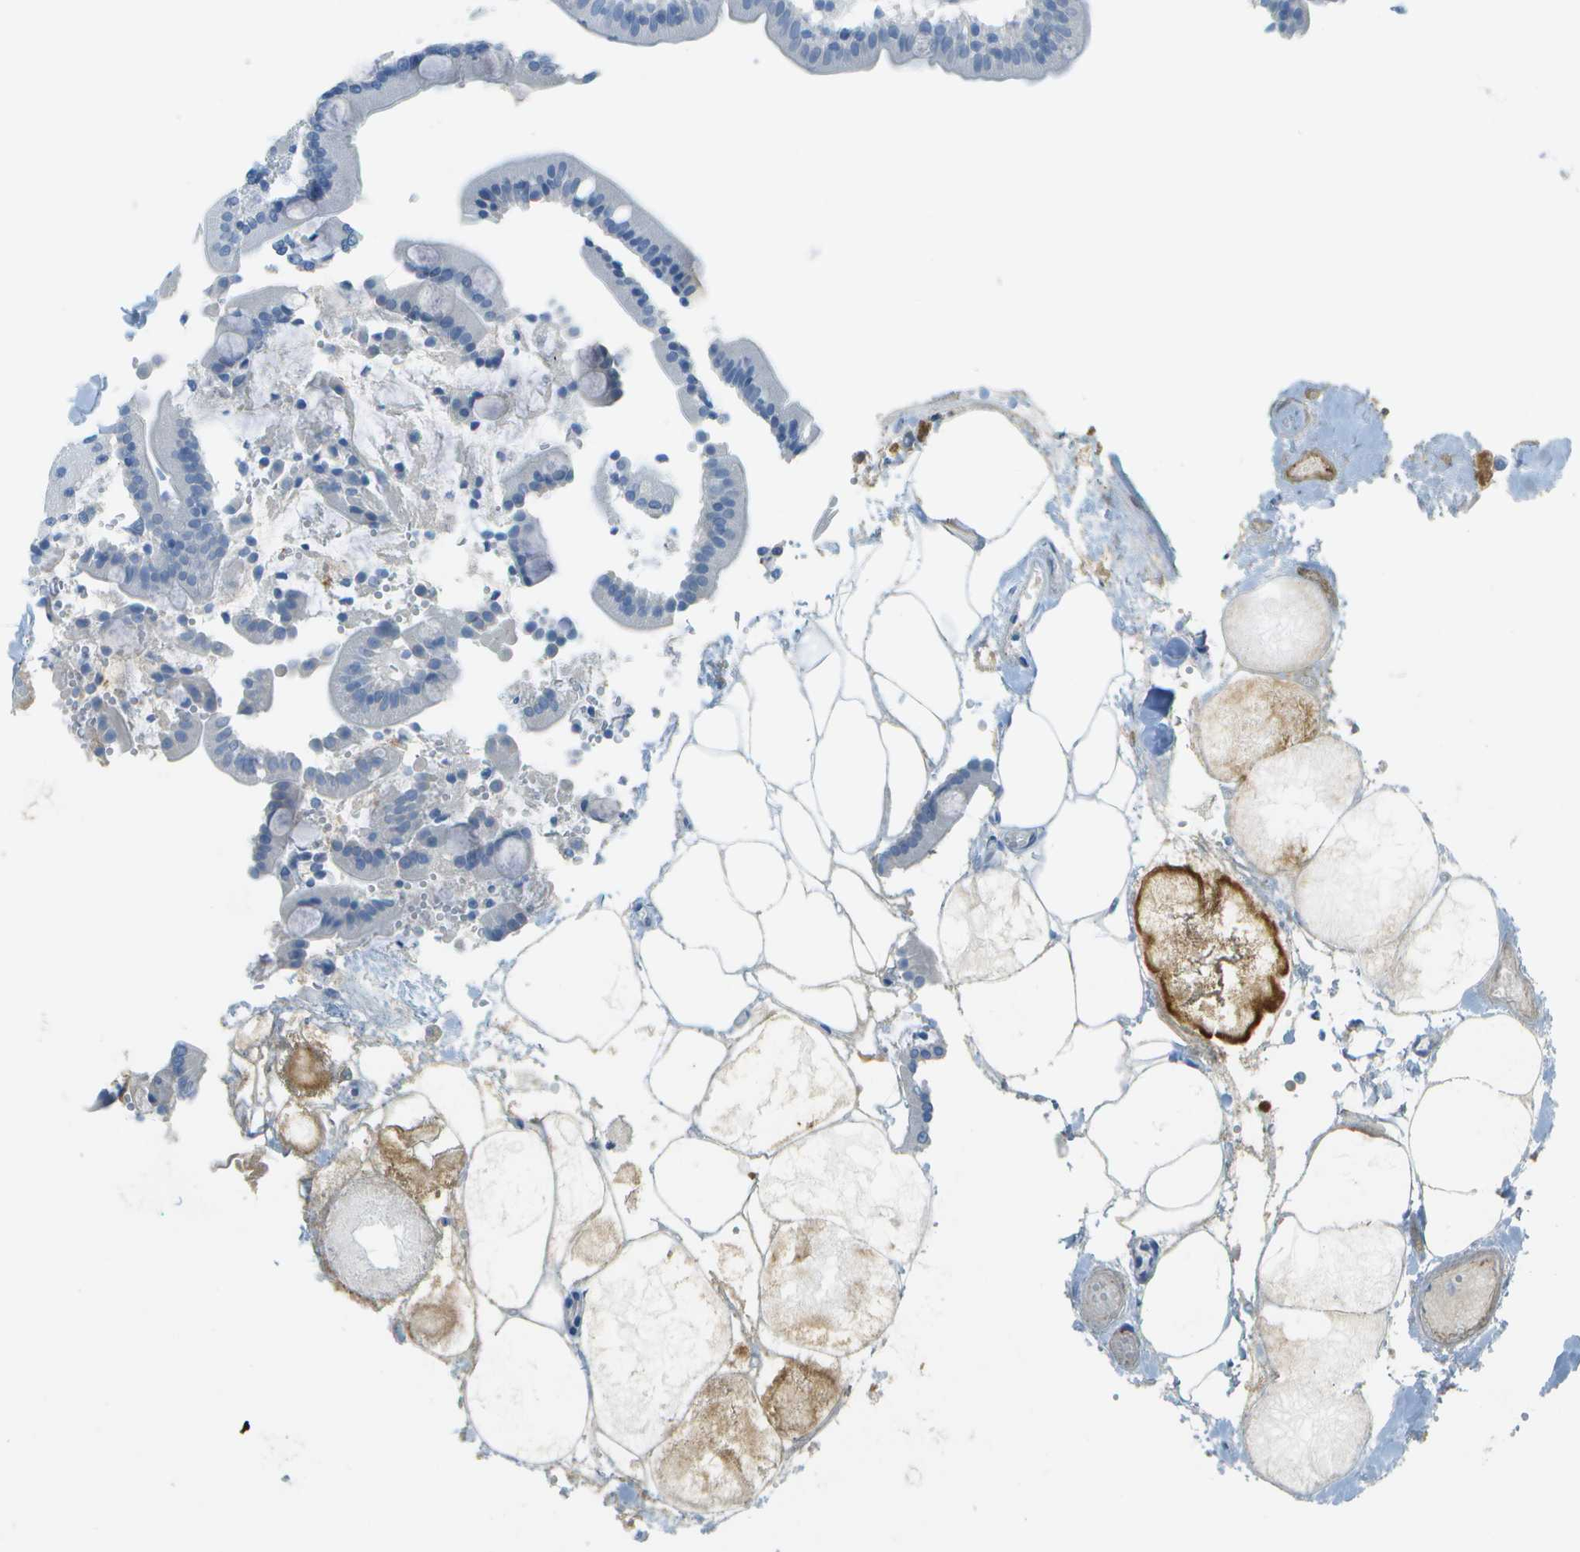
{"staining": {"intensity": "negative", "quantity": "none", "location": "none"}, "tissue": "duodenum", "cell_type": "Glandular cells", "image_type": "normal", "snomed": [{"axis": "morphology", "description": "Normal tissue, NOS"}, {"axis": "topography", "description": "Duodenum"}], "caption": "DAB immunohistochemical staining of unremarkable duodenum demonstrates no significant positivity in glandular cells.", "gene": "C1S", "patient": {"sex": "male", "age": 54}}